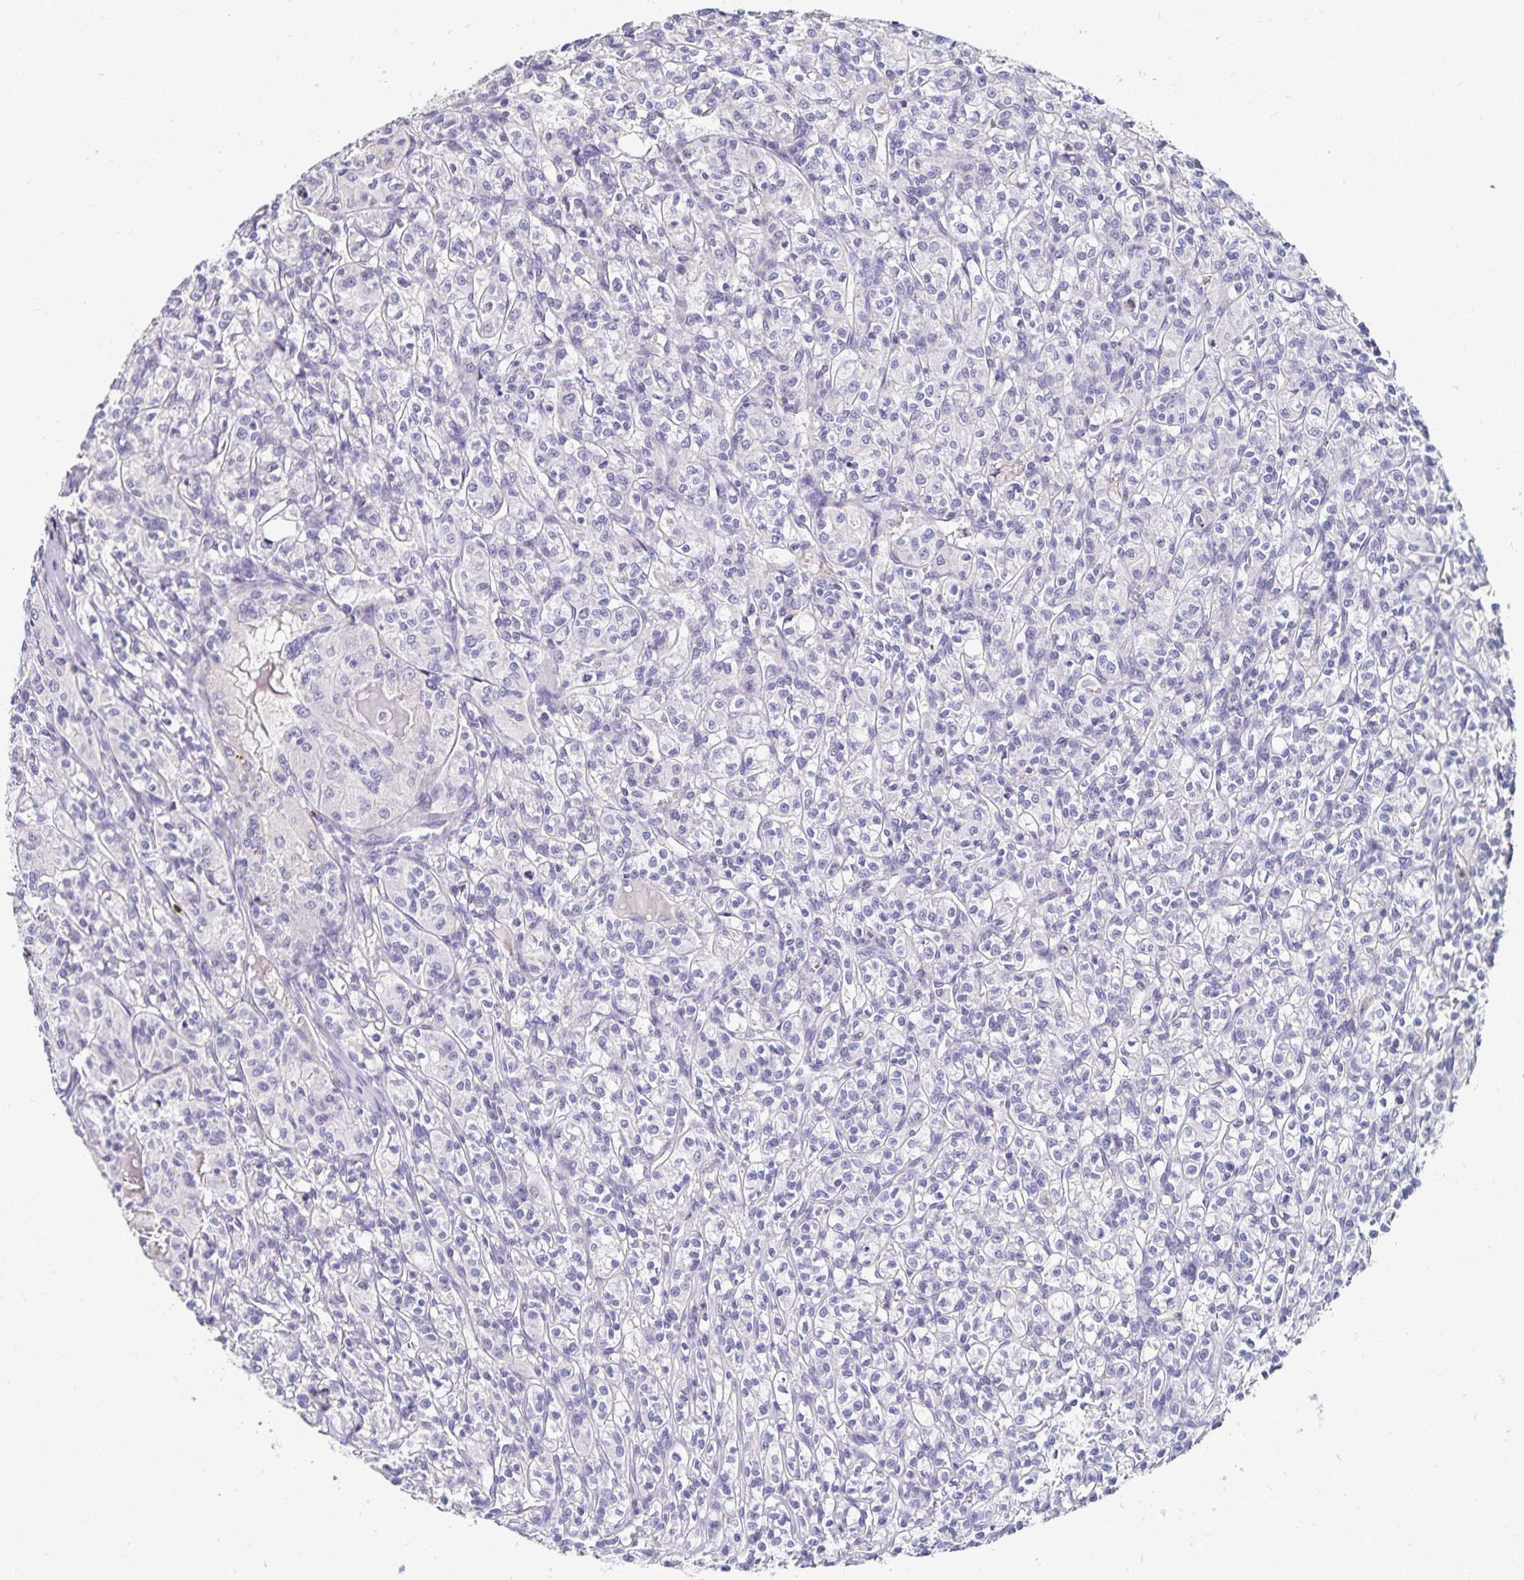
{"staining": {"intensity": "negative", "quantity": "none", "location": "none"}, "tissue": "renal cancer", "cell_type": "Tumor cells", "image_type": "cancer", "snomed": [{"axis": "morphology", "description": "Adenocarcinoma, NOS"}, {"axis": "topography", "description": "Kidney"}], "caption": "This is a histopathology image of immunohistochemistry staining of adenocarcinoma (renal), which shows no staining in tumor cells.", "gene": "PAX5", "patient": {"sex": "male", "age": 36}}